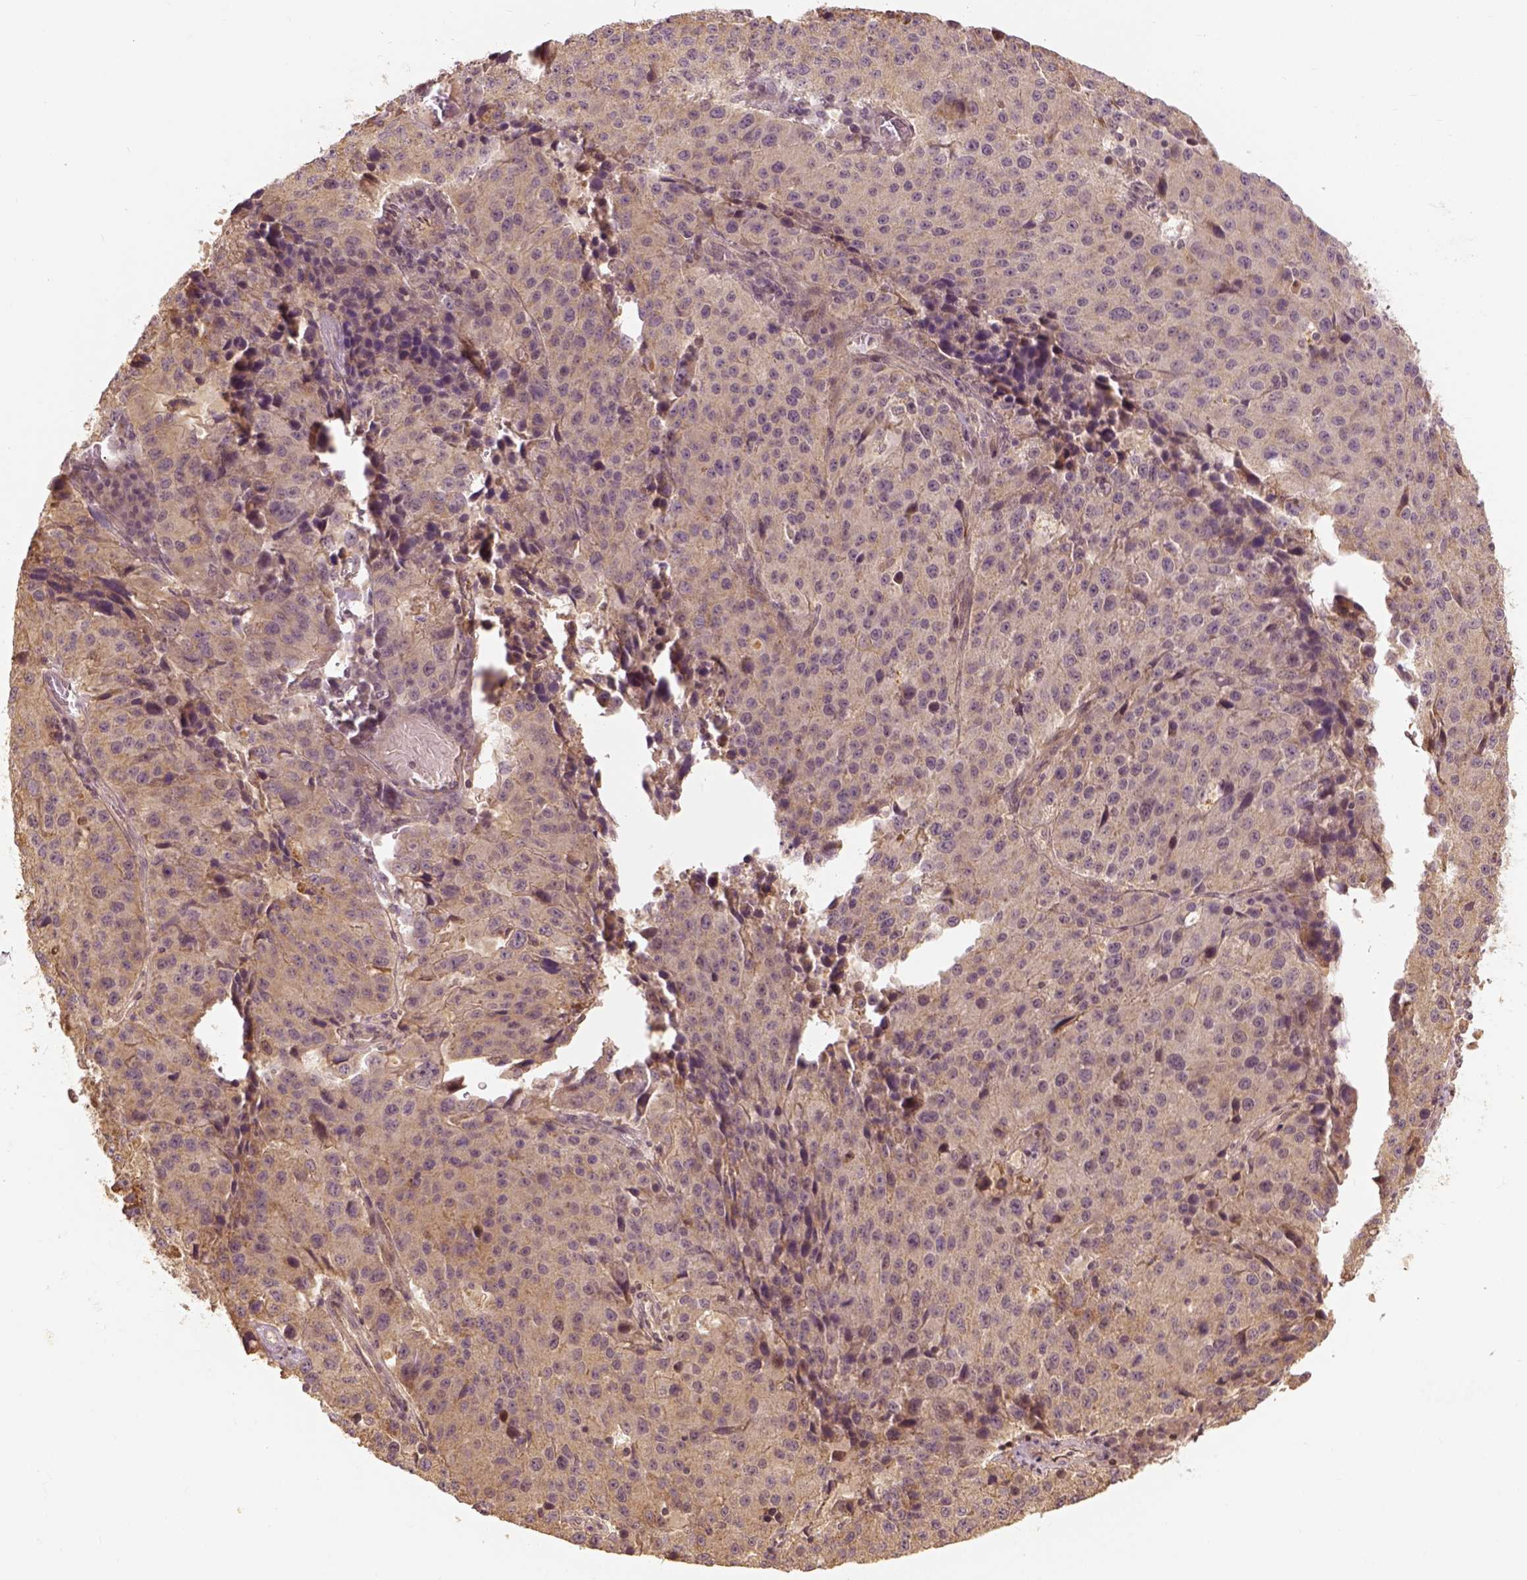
{"staining": {"intensity": "weak", "quantity": "25%-75%", "location": "cytoplasmic/membranous"}, "tissue": "stomach cancer", "cell_type": "Tumor cells", "image_type": "cancer", "snomed": [{"axis": "morphology", "description": "Adenocarcinoma, NOS"}, {"axis": "topography", "description": "Stomach"}], "caption": "Stomach cancer stained with DAB (3,3'-diaminobenzidine) immunohistochemistry (IHC) shows low levels of weak cytoplasmic/membranous positivity in about 25%-75% of tumor cells. Using DAB (3,3'-diaminobenzidine) (brown) and hematoxylin (blue) stains, captured at high magnification using brightfield microscopy.", "gene": "VEGFA", "patient": {"sex": "male", "age": 71}}